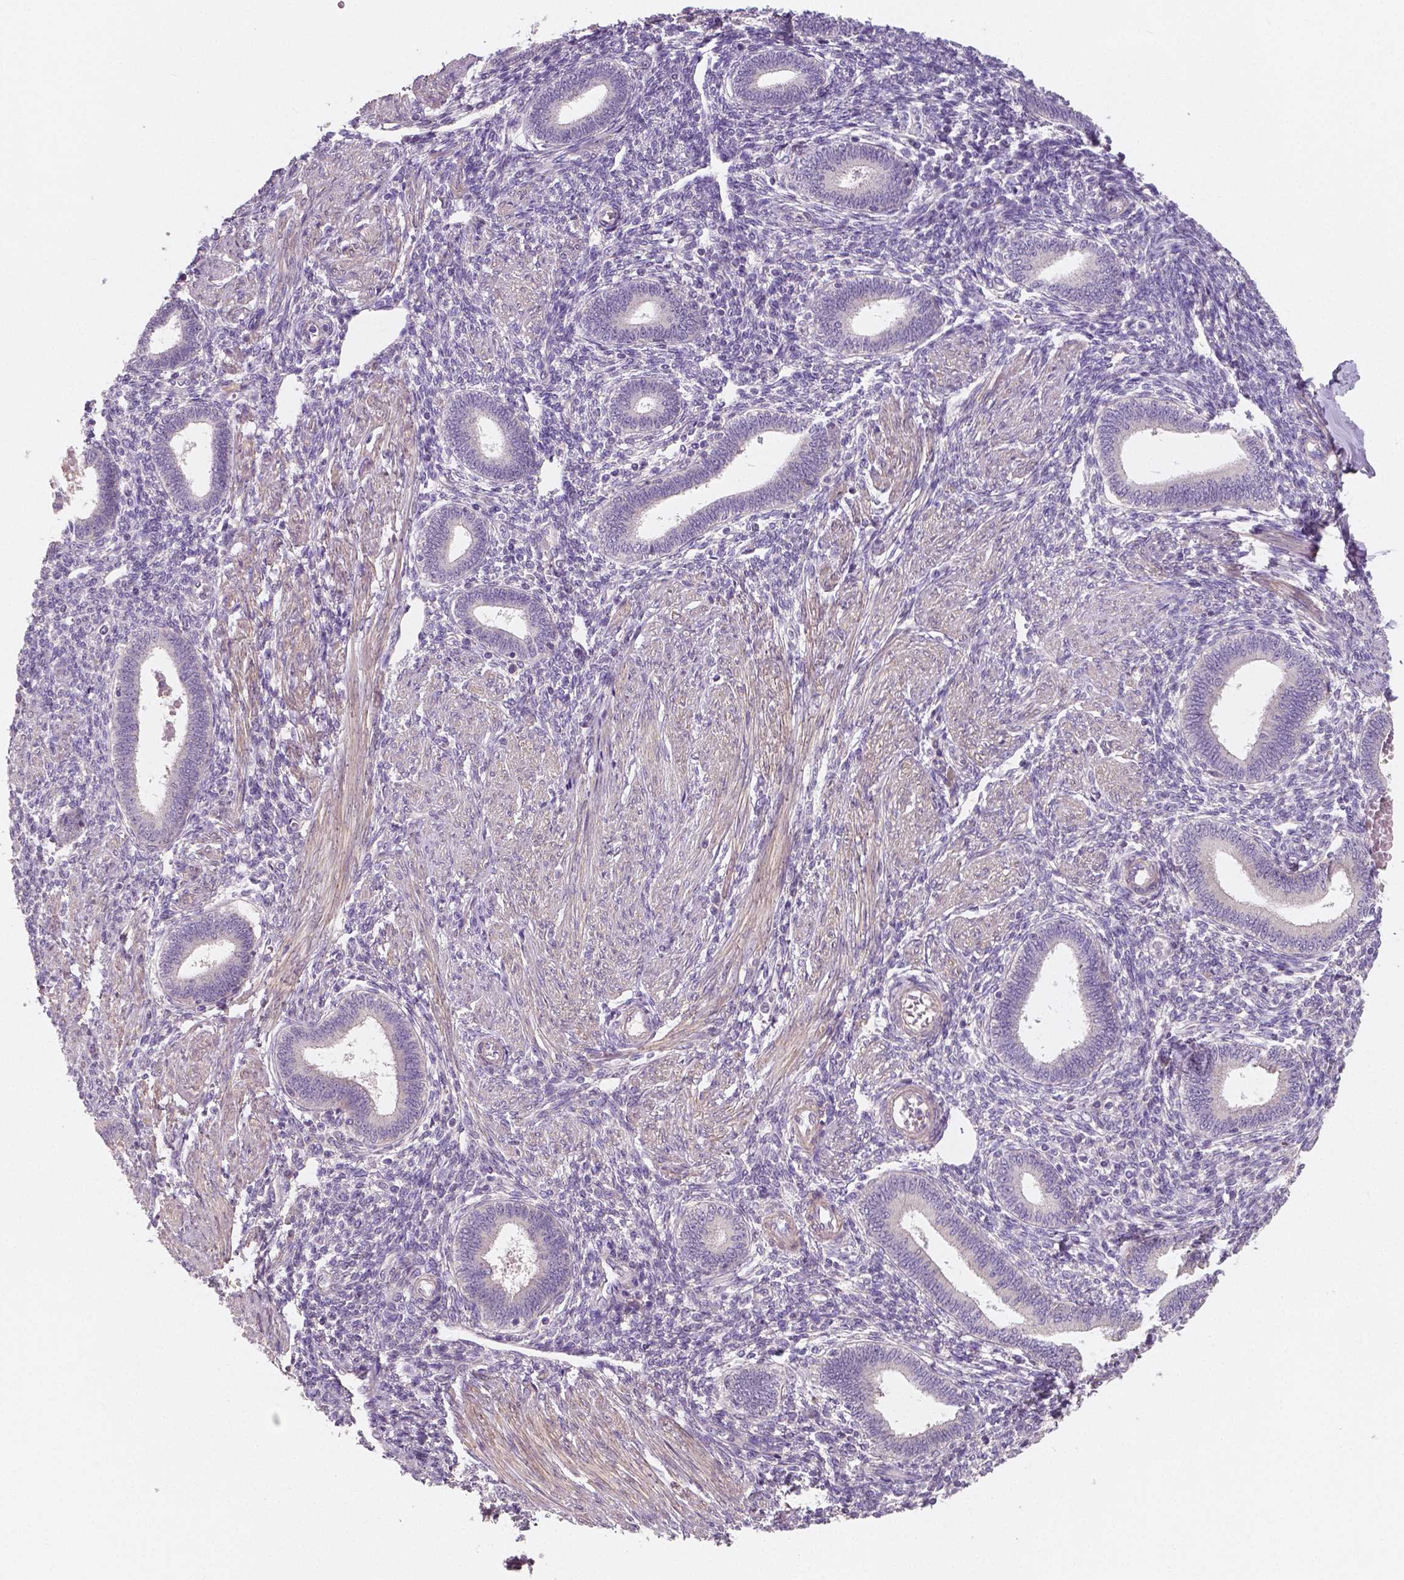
{"staining": {"intensity": "negative", "quantity": "none", "location": "none"}, "tissue": "endometrium", "cell_type": "Cells in endometrial stroma", "image_type": "normal", "snomed": [{"axis": "morphology", "description": "Normal tissue, NOS"}, {"axis": "topography", "description": "Endometrium"}], "caption": "Cells in endometrial stroma show no significant protein positivity in normal endometrium. The staining is performed using DAB brown chromogen with nuclei counter-stained in using hematoxylin.", "gene": "LSM14B", "patient": {"sex": "female", "age": 42}}